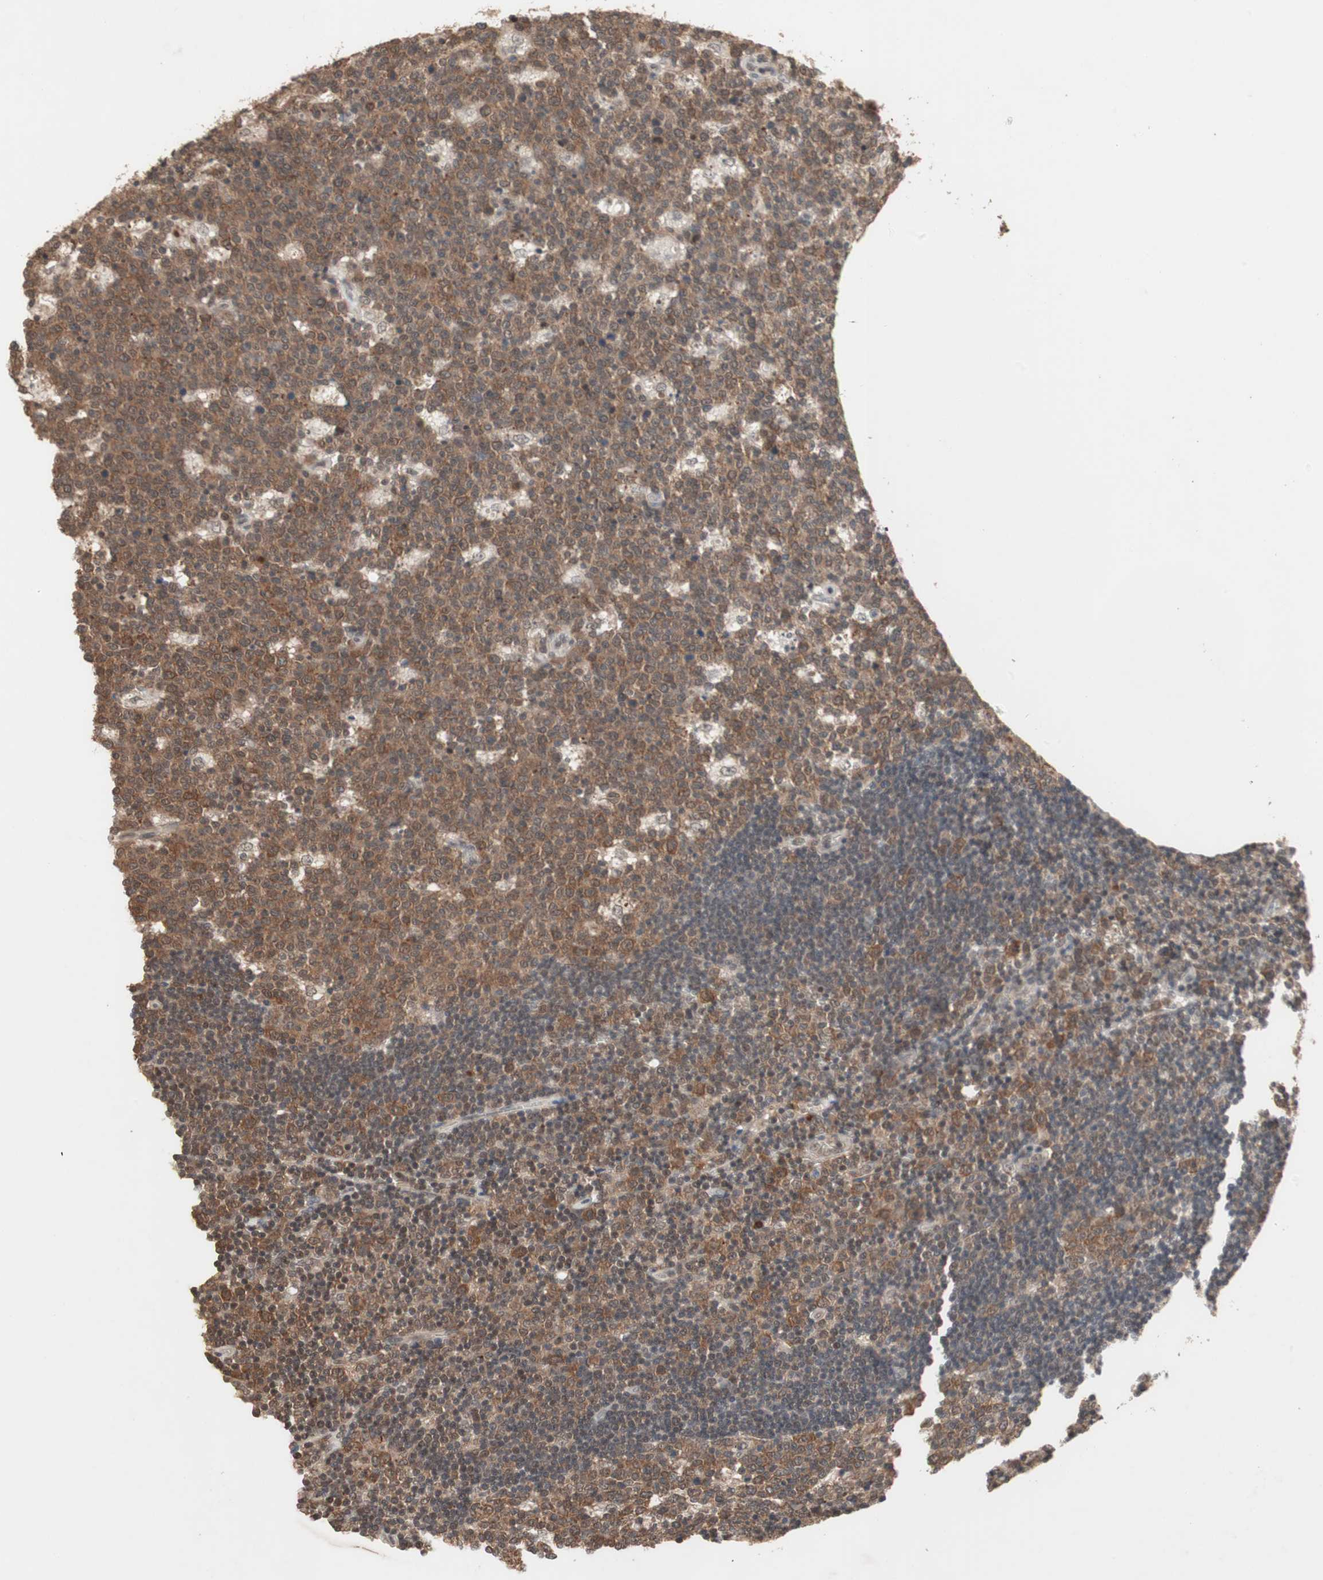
{"staining": {"intensity": "strong", "quantity": ">75%", "location": "cytoplasmic/membranous,nuclear"}, "tissue": "lymph node", "cell_type": "Germinal center cells", "image_type": "normal", "snomed": [{"axis": "morphology", "description": "Normal tissue, NOS"}, {"axis": "topography", "description": "Lymph node"}, {"axis": "topography", "description": "Salivary gland"}], "caption": "Unremarkable lymph node was stained to show a protein in brown. There is high levels of strong cytoplasmic/membranous,nuclear expression in about >75% of germinal center cells. (IHC, brightfield microscopy, high magnification).", "gene": "GART", "patient": {"sex": "male", "age": 8}}